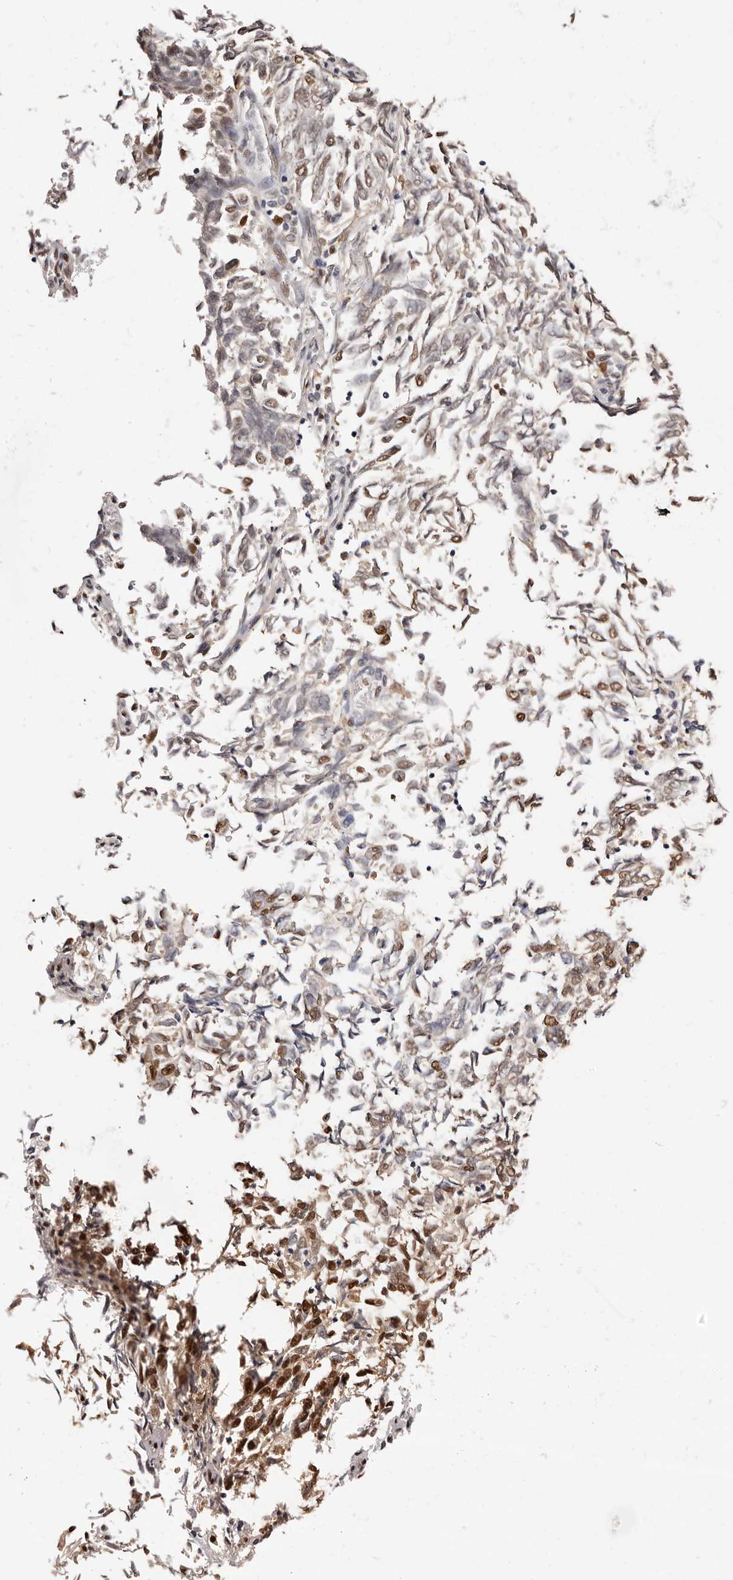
{"staining": {"intensity": "moderate", "quantity": "<25%", "location": "nuclear"}, "tissue": "endometrial cancer", "cell_type": "Tumor cells", "image_type": "cancer", "snomed": [{"axis": "morphology", "description": "Adenocarcinoma, NOS"}, {"axis": "topography", "description": "Endometrium"}], "caption": "High-power microscopy captured an IHC histopathology image of endometrial adenocarcinoma, revealing moderate nuclear expression in about <25% of tumor cells. The staining is performed using DAB (3,3'-diaminobenzidine) brown chromogen to label protein expression. The nuclei are counter-stained blue using hematoxylin.", "gene": "TKT", "patient": {"sex": "female", "age": 80}}